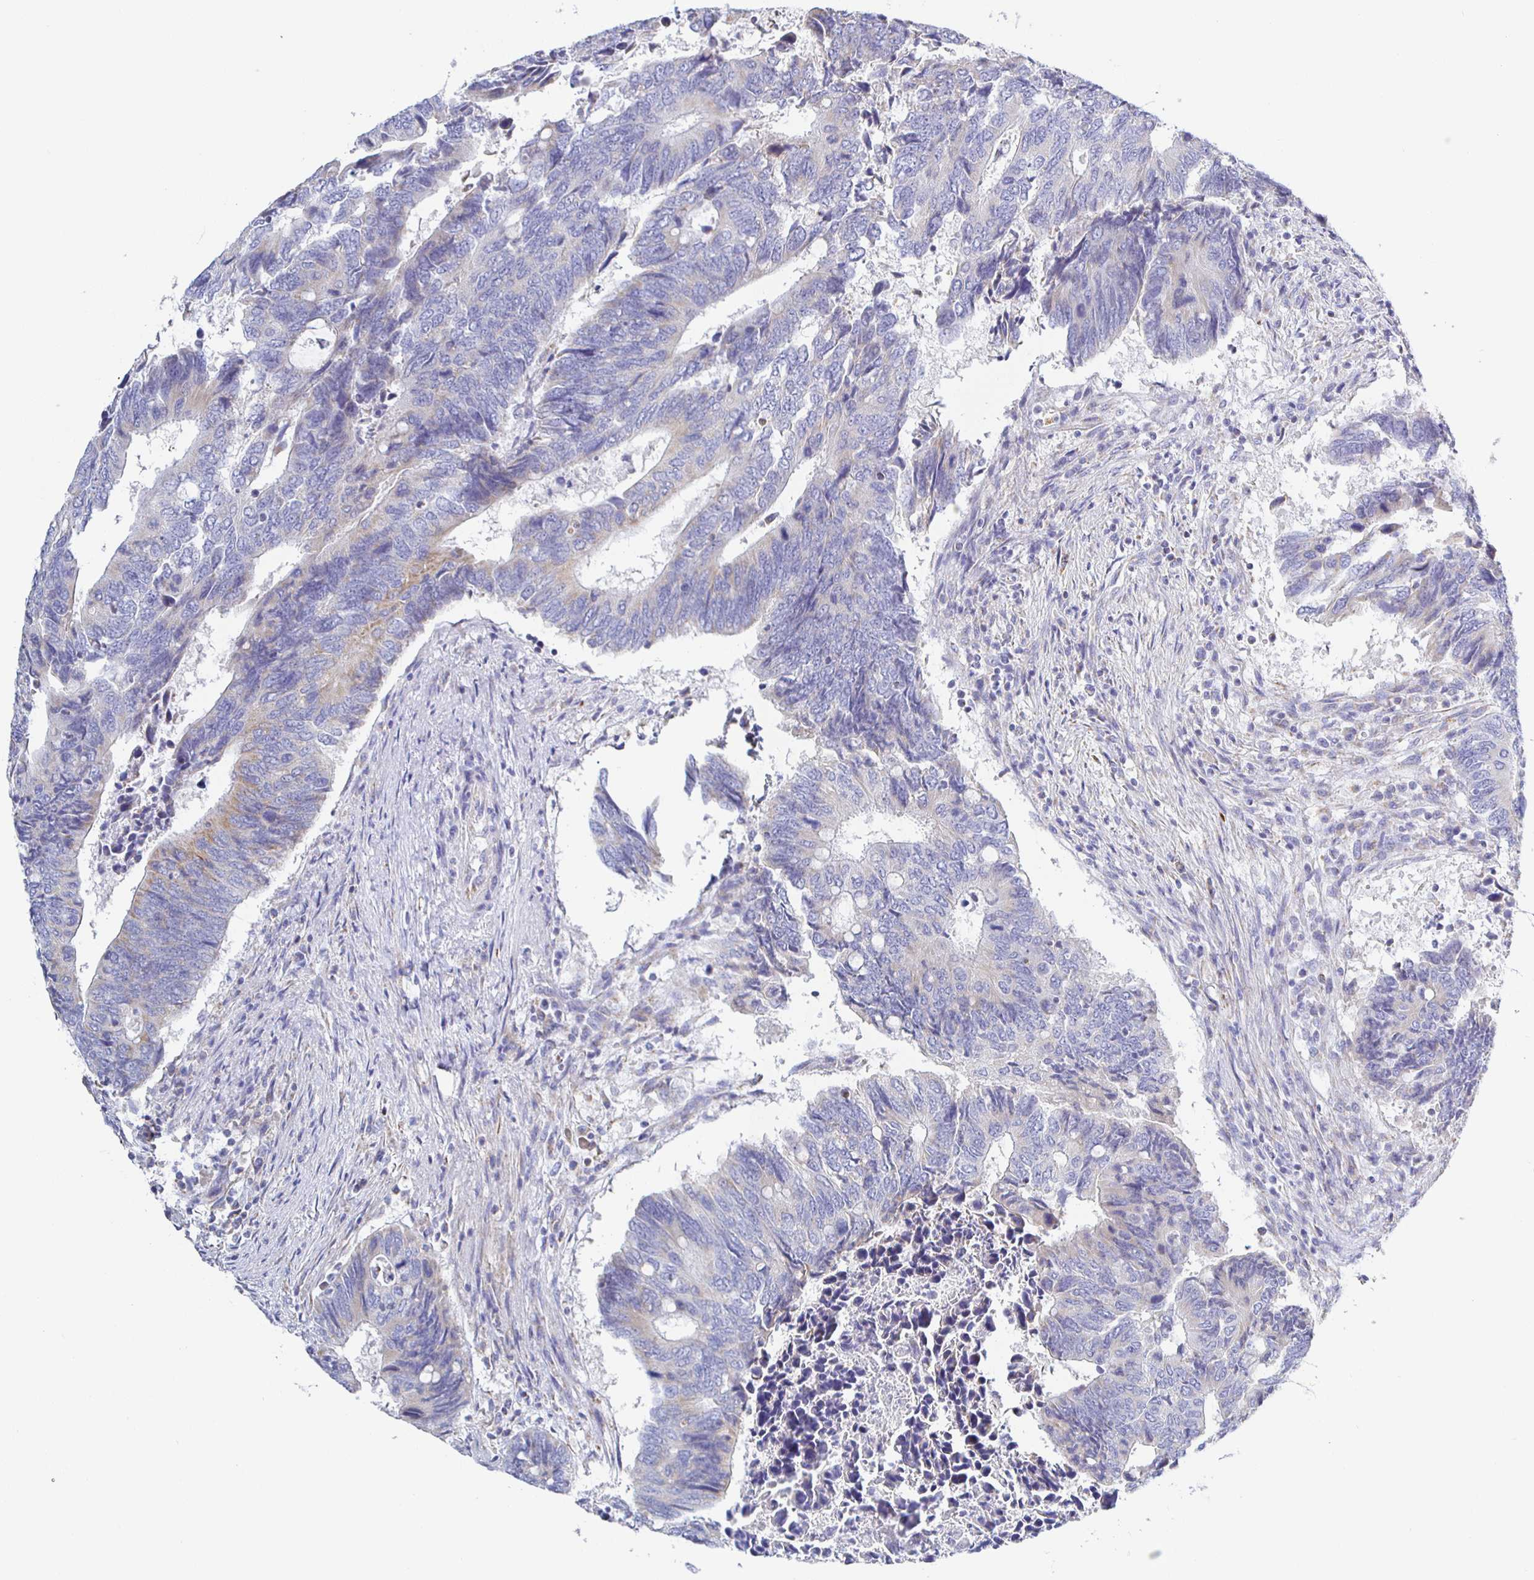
{"staining": {"intensity": "weak", "quantity": "<25%", "location": "cytoplasmic/membranous"}, "tissue": "colorectal cancer", "cell_type": "Tumor cells", "image_type": "cancer", "snomed": [{"axis": "morphology", "description": "Adenocarcinoma, NOS"}, {"axis": "topography", "description": "Colon"}], "caption": "An image of human colorectal adenocarcinoma is negative for staining in tumor cells.", "gene": "SYNGR4", "patient": {"sex": "male", "age": 87}}